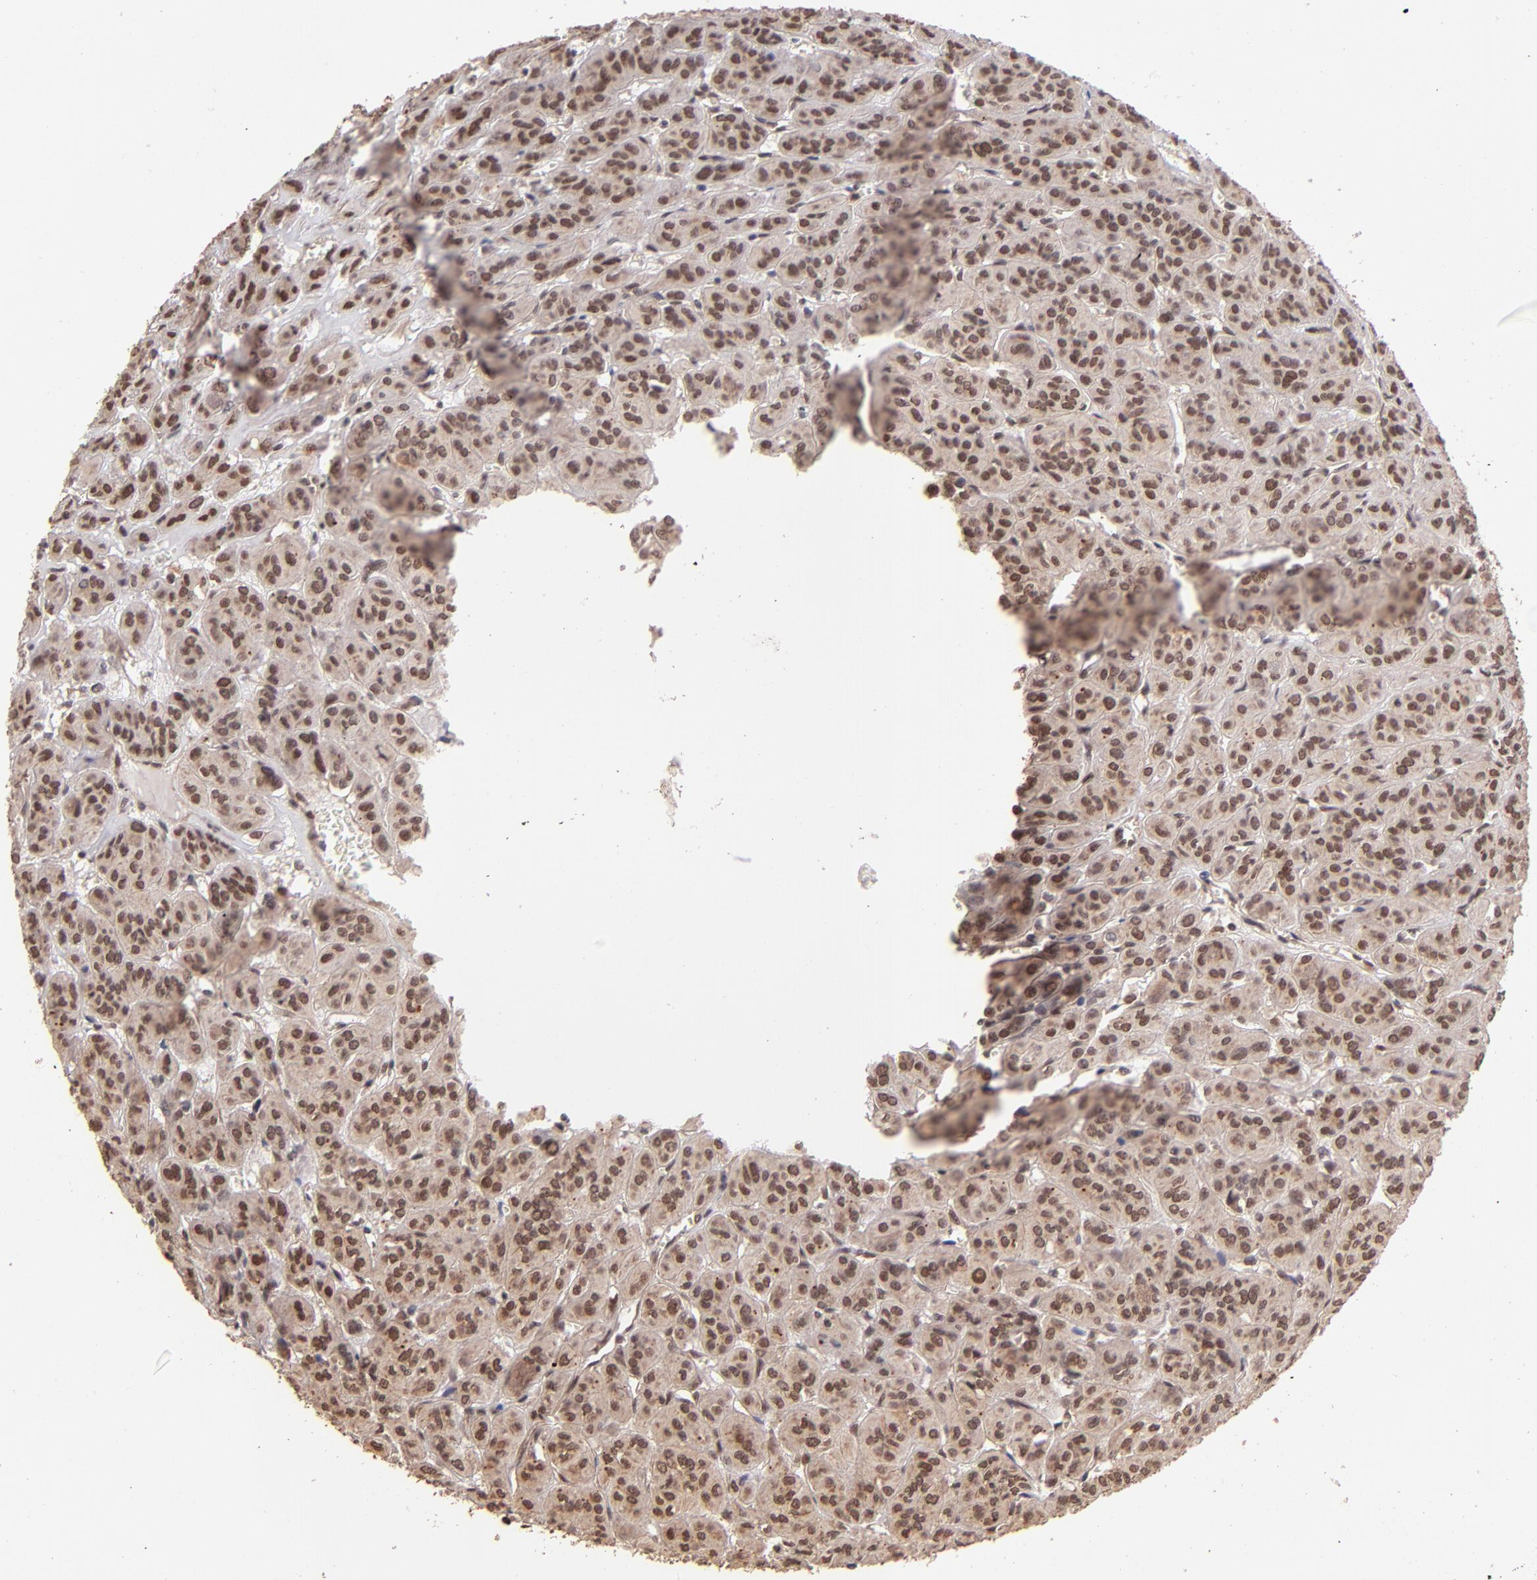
{"staining": {"intensity": "moderate", "quantity": ">75%", "location": "nuclear"}, "tissue": "thyroid cancer", "cell_type": "Tumor cells", "image_type": "cancer", "snomed": [{"axis": "morphology", "description": "Follicular adenoma carcinoma, NOS"}, {"axis": "topography", "description": "Thyroid gland"}], "caption": "Human thyroid cancer stained for a protein (brown) demonstrates moderate nuclear positive positivity in about >75% of tumor cells.", "gene": "TERF2", "patient": {"sex": "female", "age": 71}}